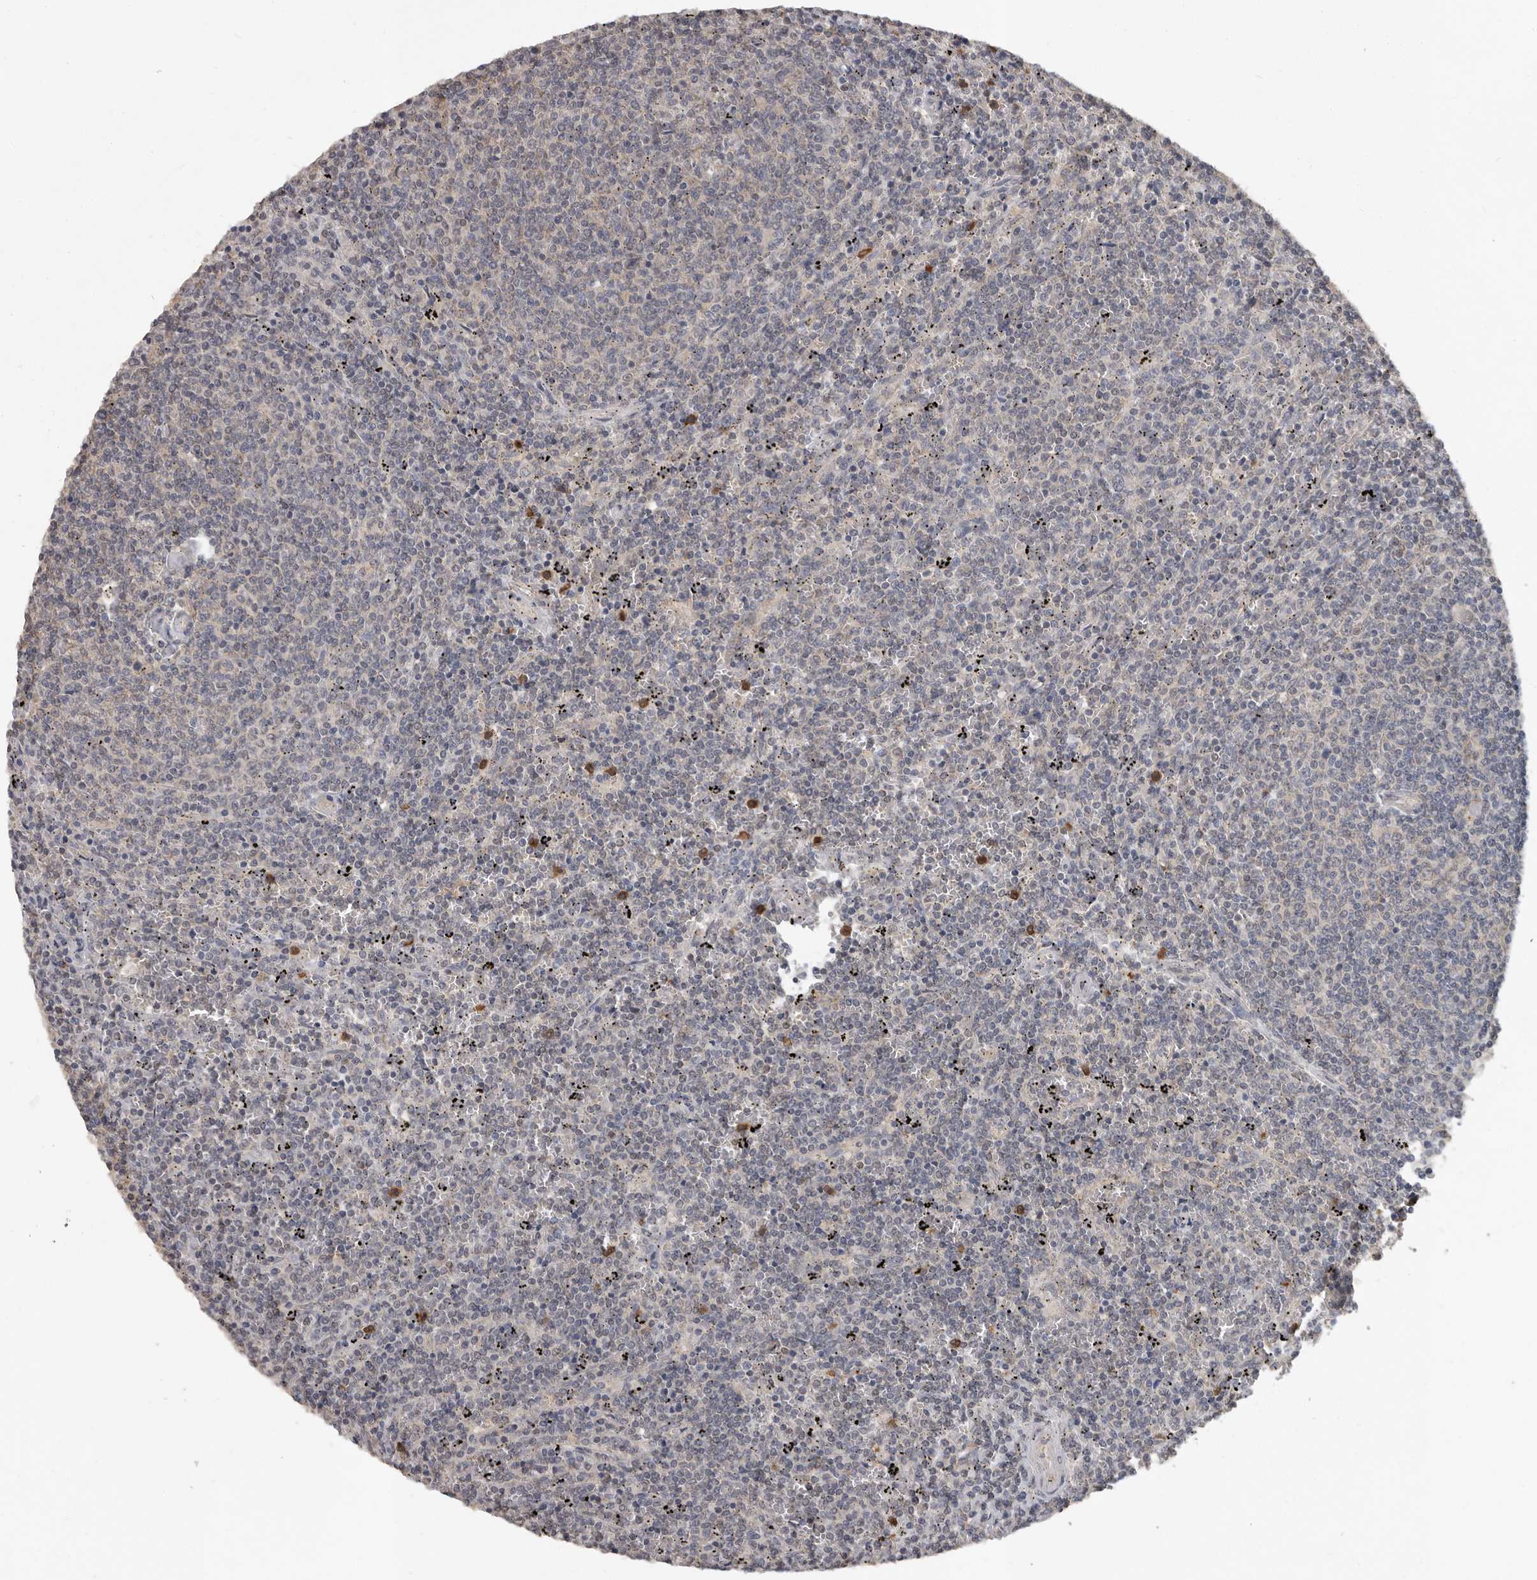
{"staining": {"intensity": "negative", "quantity": "none", "location": "none"}, "tissue": "lymphoma", "cell_type": "Tumor cells", "image_type": "cancer", "snomed": [{"axis": "morphology", "description": "Malignant lymphoma, non-Hodgkin's type, Low grade"}, {"axis": "topography", "description": "Spleen"}], "caption": "Immunohistochemical staining of lymphoma displays no significant positivity in tumor cells.", "gene": "MTF1", "patient": {"sex": "female", "age": 50}}